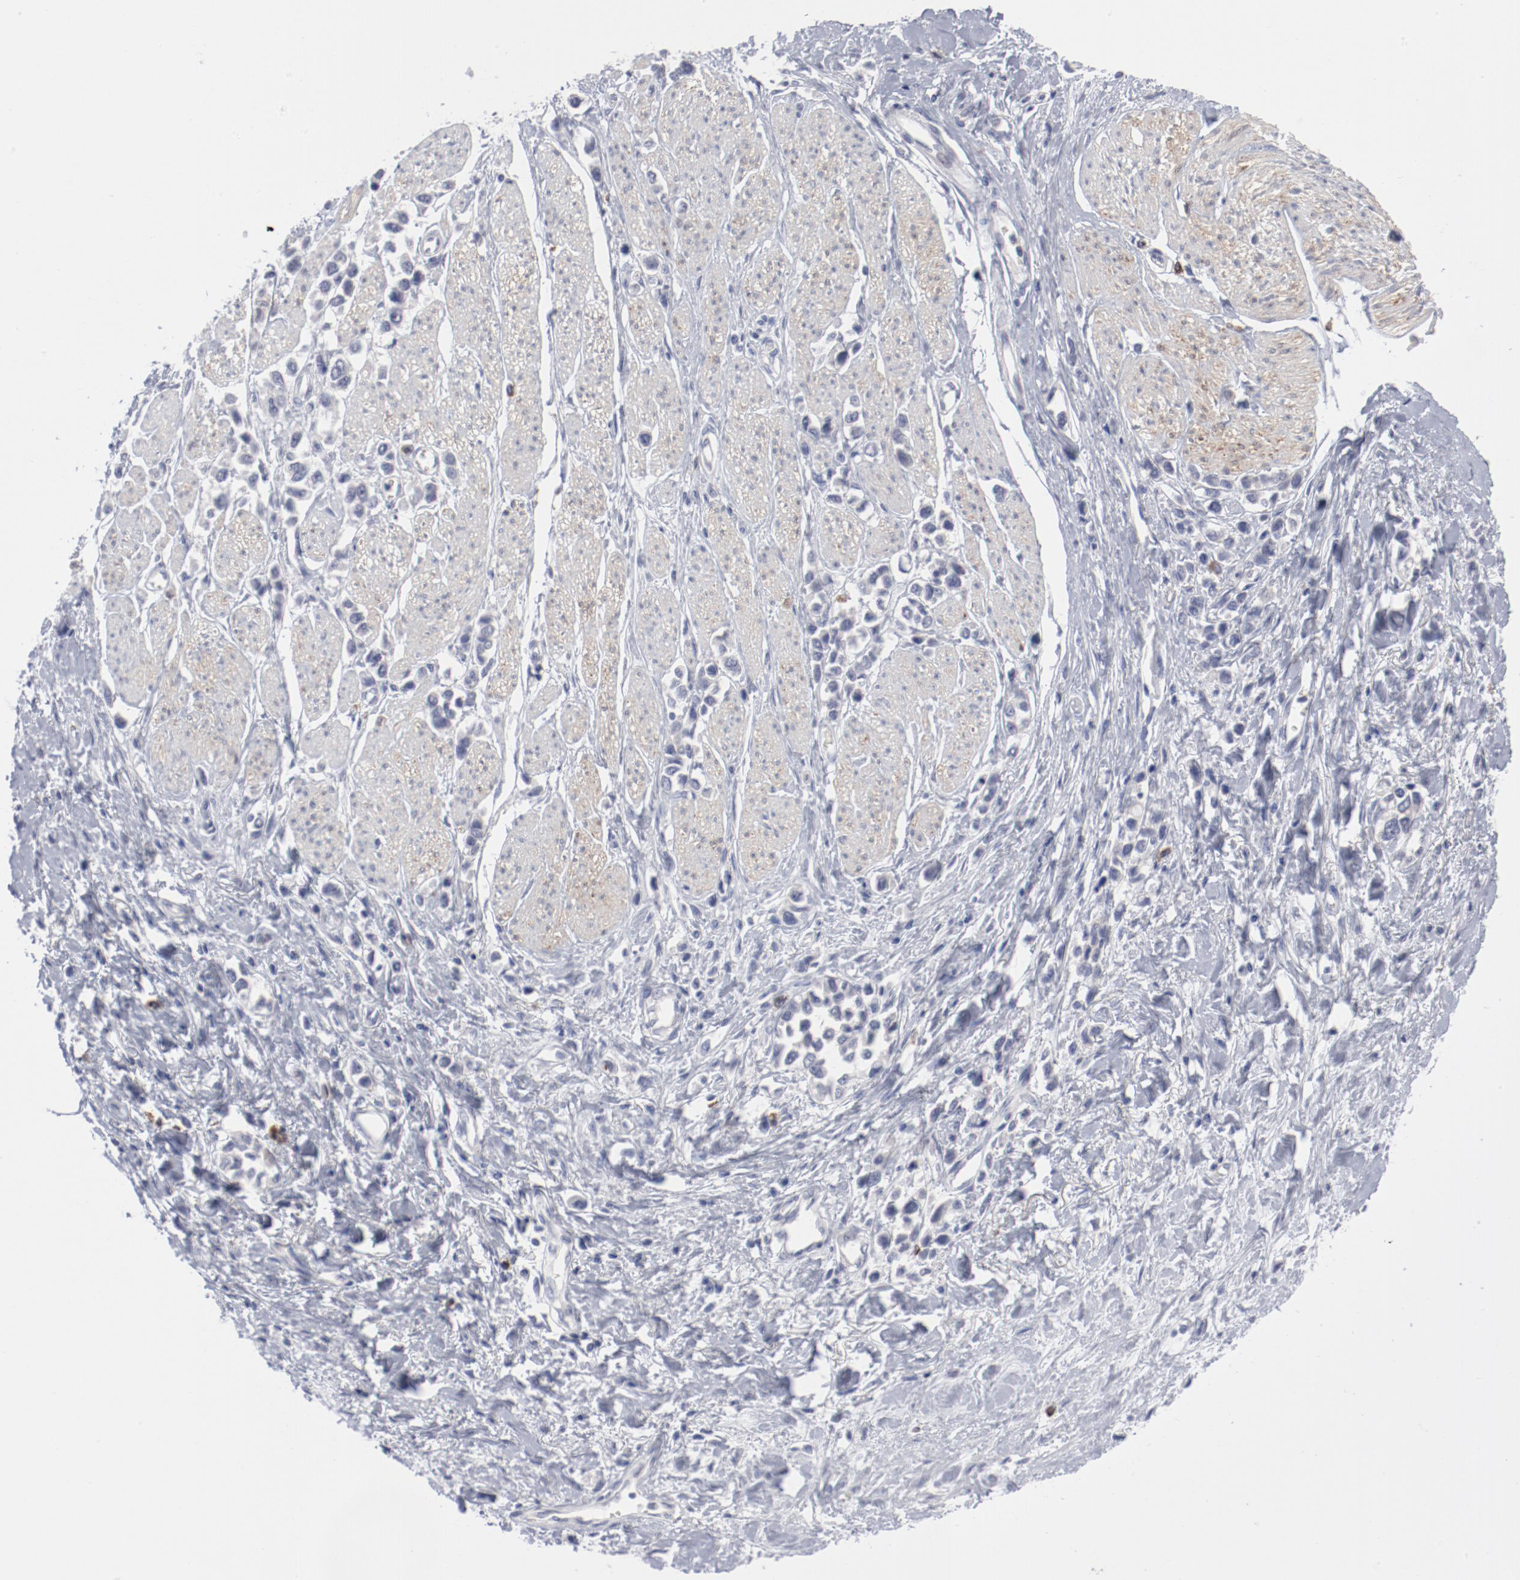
{"staining": {"intensity": "negative", "quantity": "none", "location": "none"}, "tissue": "stomach cancer", "cell_type": "Tumor cells", "image_type": "cancer", "snomed": [{"axis": "morphology", "description": "Adenocarcinoma, NOS"}, {"axis": "topography", "description": "Stomach, upper"}], "caption": "Immunohistochemical staining of stomach cancer (adenocarcinoma) demonstrates no significant positivity in tumor cells. The staining was performed using DAB to visualize the protein expression in brown, while the nuclei were stained in blue with hematoxylin (Magnification: 20x).", "gene": "SH3BGR", "patient": {"sex": "male", "age": 76}}